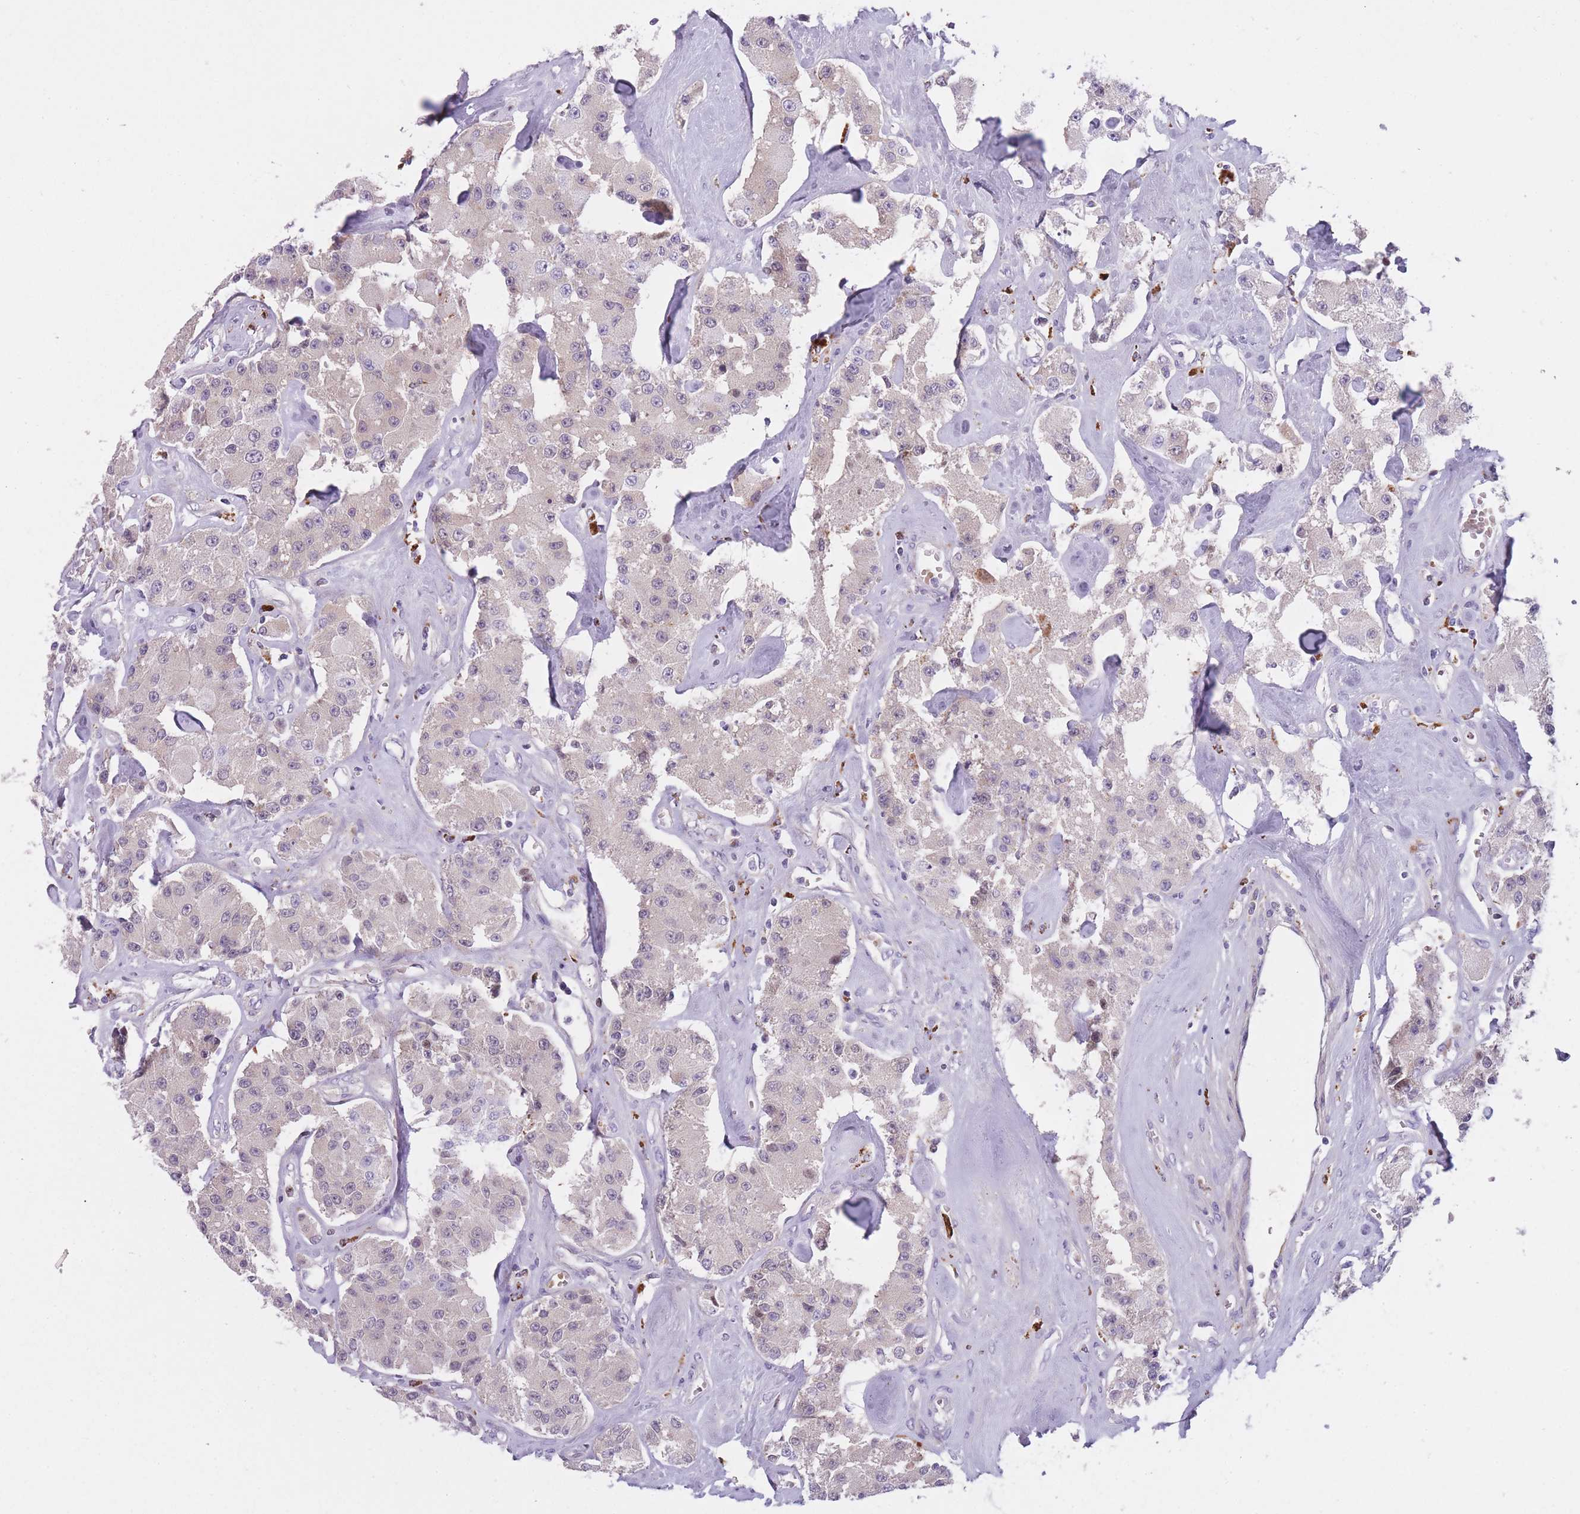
{"staining": {"intensity": "negative", "quantity": "none", "location": "none"}, "tissue": "carcinoid", "cell_type": "Tumor cells", "image_type": "cancer", "snomed": [{"axis": "morphology", "description": "Carcinoid, malignant, NOS"}, {"axis": "topography", "description": "Pancreas"}], "caption": "Image shows no significant protein expression in tumor cells of carcinoid (malignant).", "gene": "GNAT1", "patient": {"sex": "male", "age": 41}}